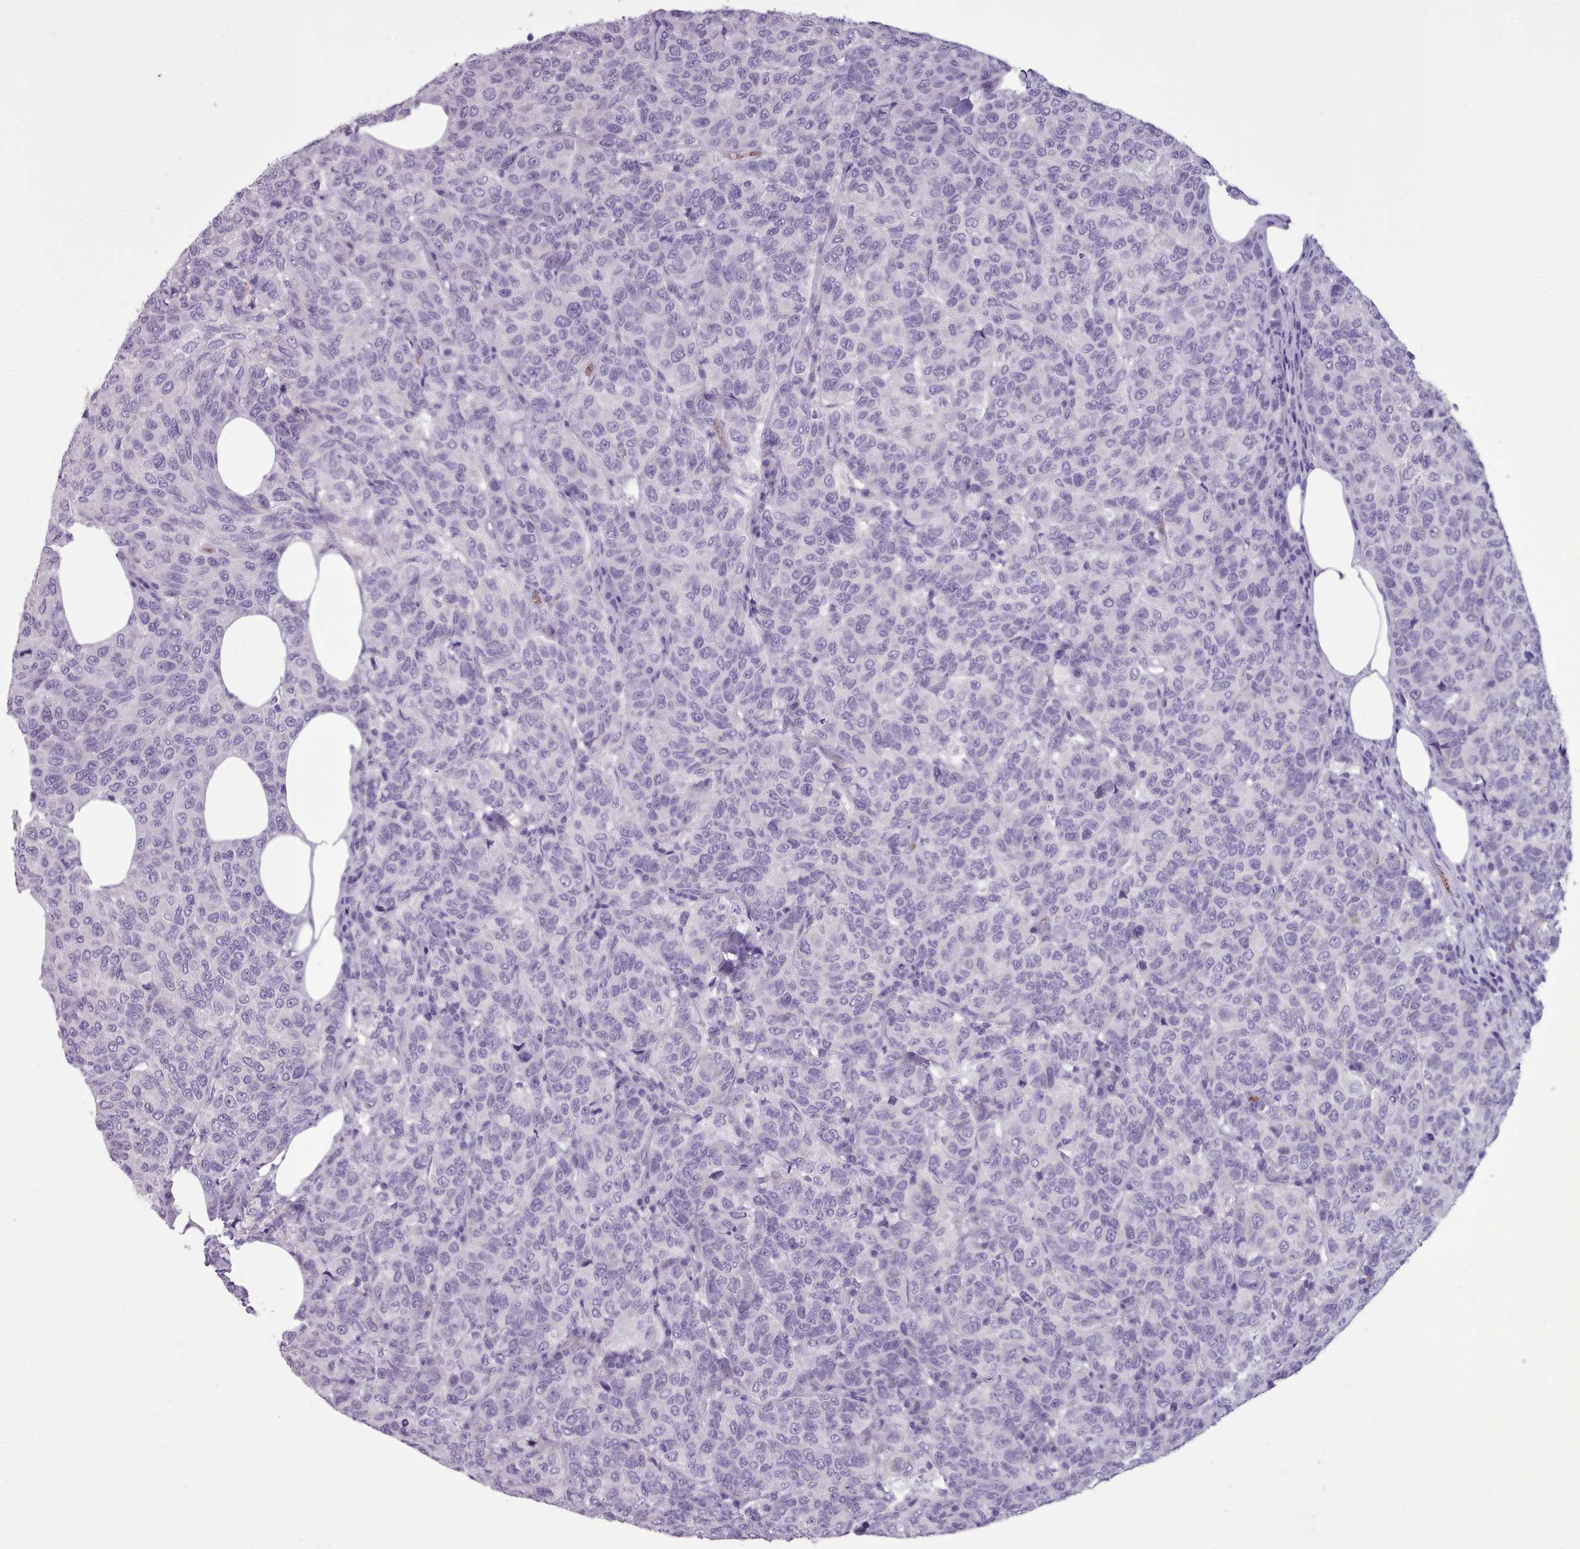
{"staining": {"intensity": "moderate", "quantity": "<25%", "location": "cytoplasmic/membranous"}, "tissue": "breast cancer", "cell_type": "Tumor cells", "image_type": "cancer", "snomed": [{"axis": "morphology", "description": "Duct carcinoma"}, {"axis": "topography", "description": "Breast"}], "caption": "Breast cancer (infiltrating ductal carcinoma) stained with immunohistochemistry exhibits moderate cytoplasmic/membranous expression in approximately <25% of tumor cells. (DAB (3,3'-diaminobenzidine) = brown stain, brightfield microscopy at high magnification).", "gene": "AK4", "patient": {"sex": "female", "age": 55}}